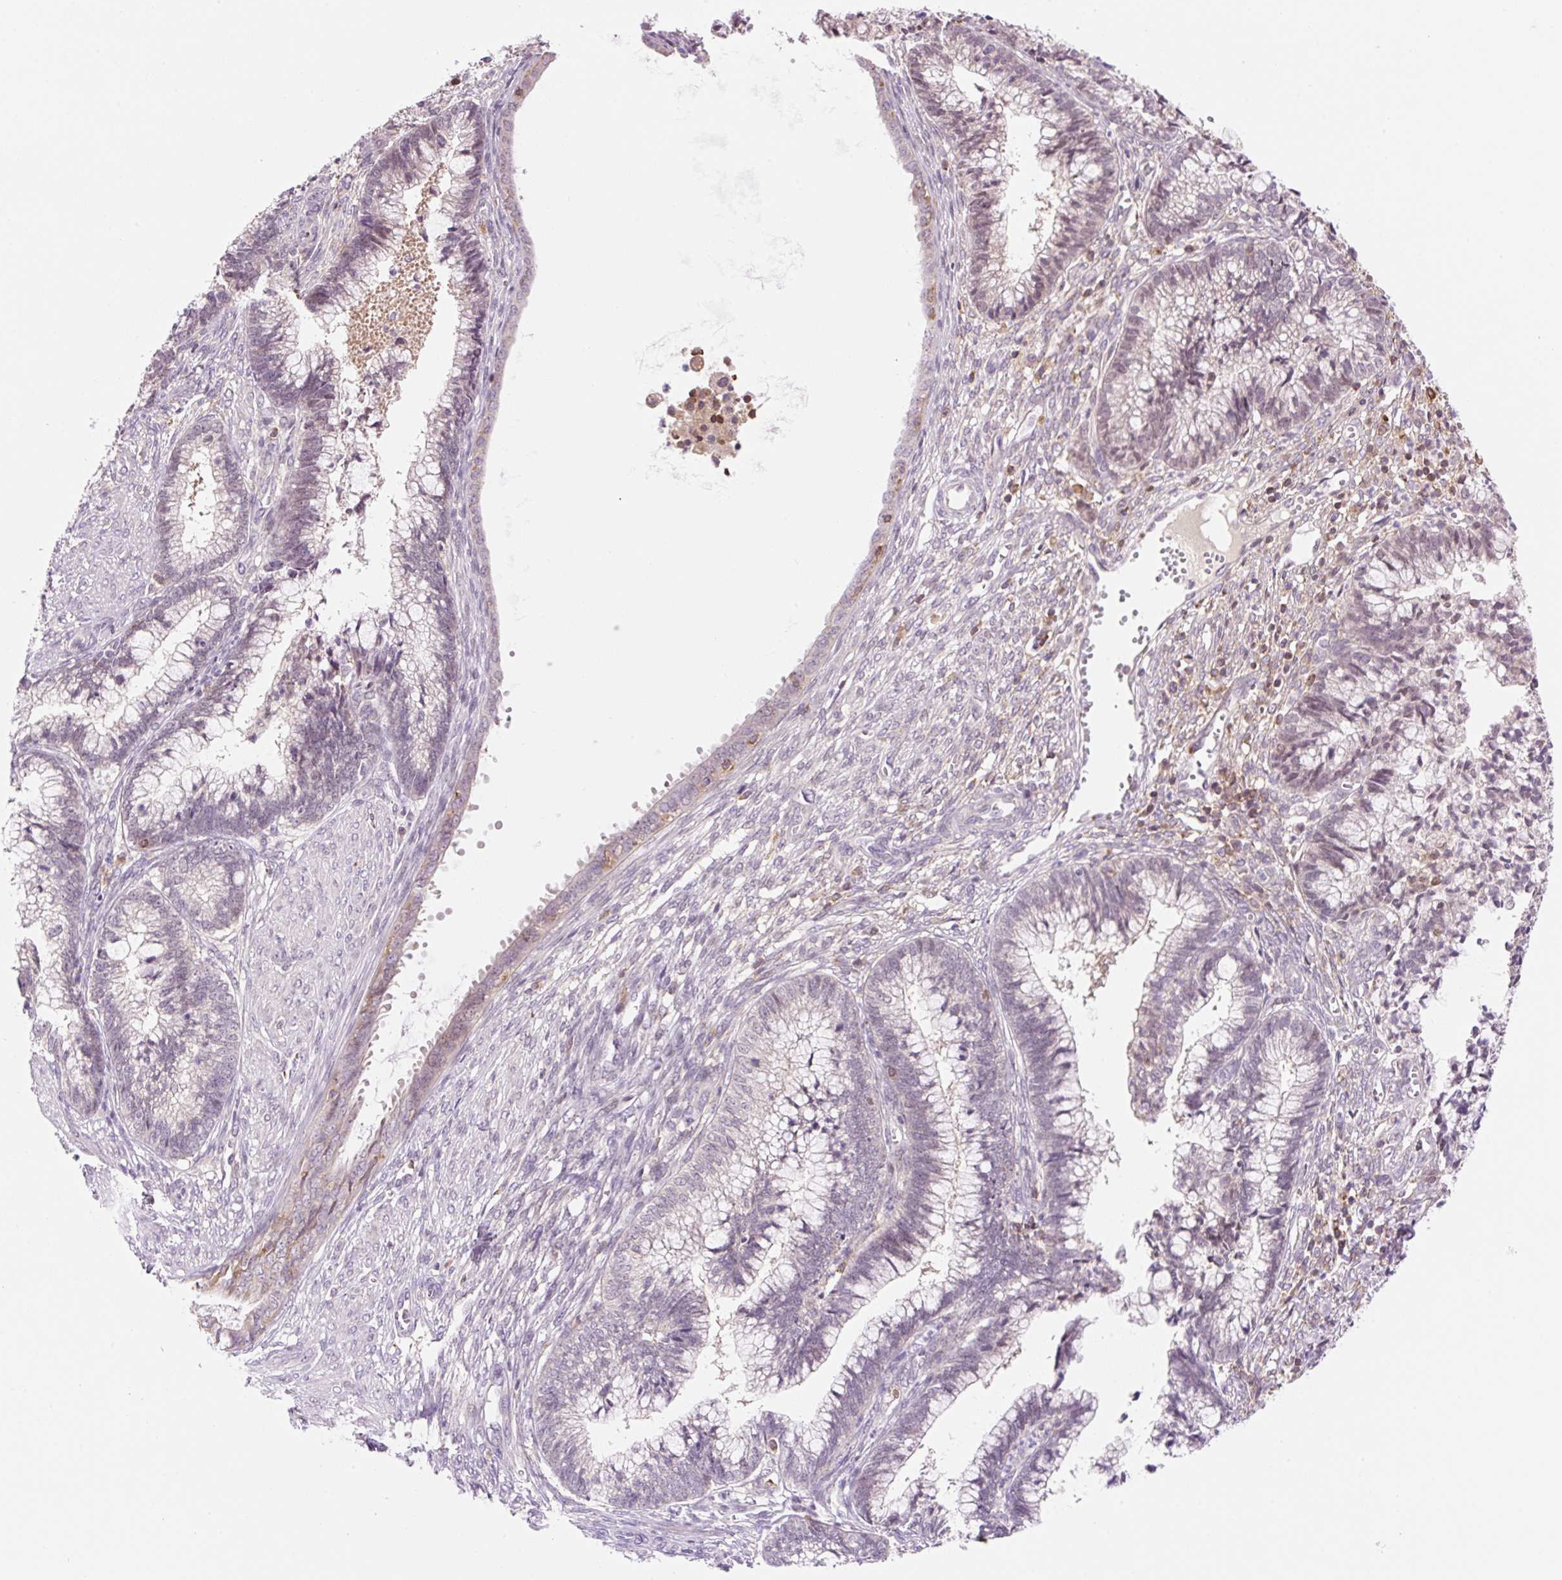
{"staining": {"intensity": "weak", "quantity": "<25%", "location": "nuclear"}, "tissue": "cervical cancer", "cell_type": "Tumor cells", "image_type": "cancer", "snomed": [{"axis": "morphology", "description": "Adenocarcinoma, NOS"}, {"axis": "topography", "description": "Cervix"}], "caption": "Tumor cells show no significant expression in adenocarcinoma (cervical).", "gene": "CARD11", "patient": {"sex": "female", "age": 44}}